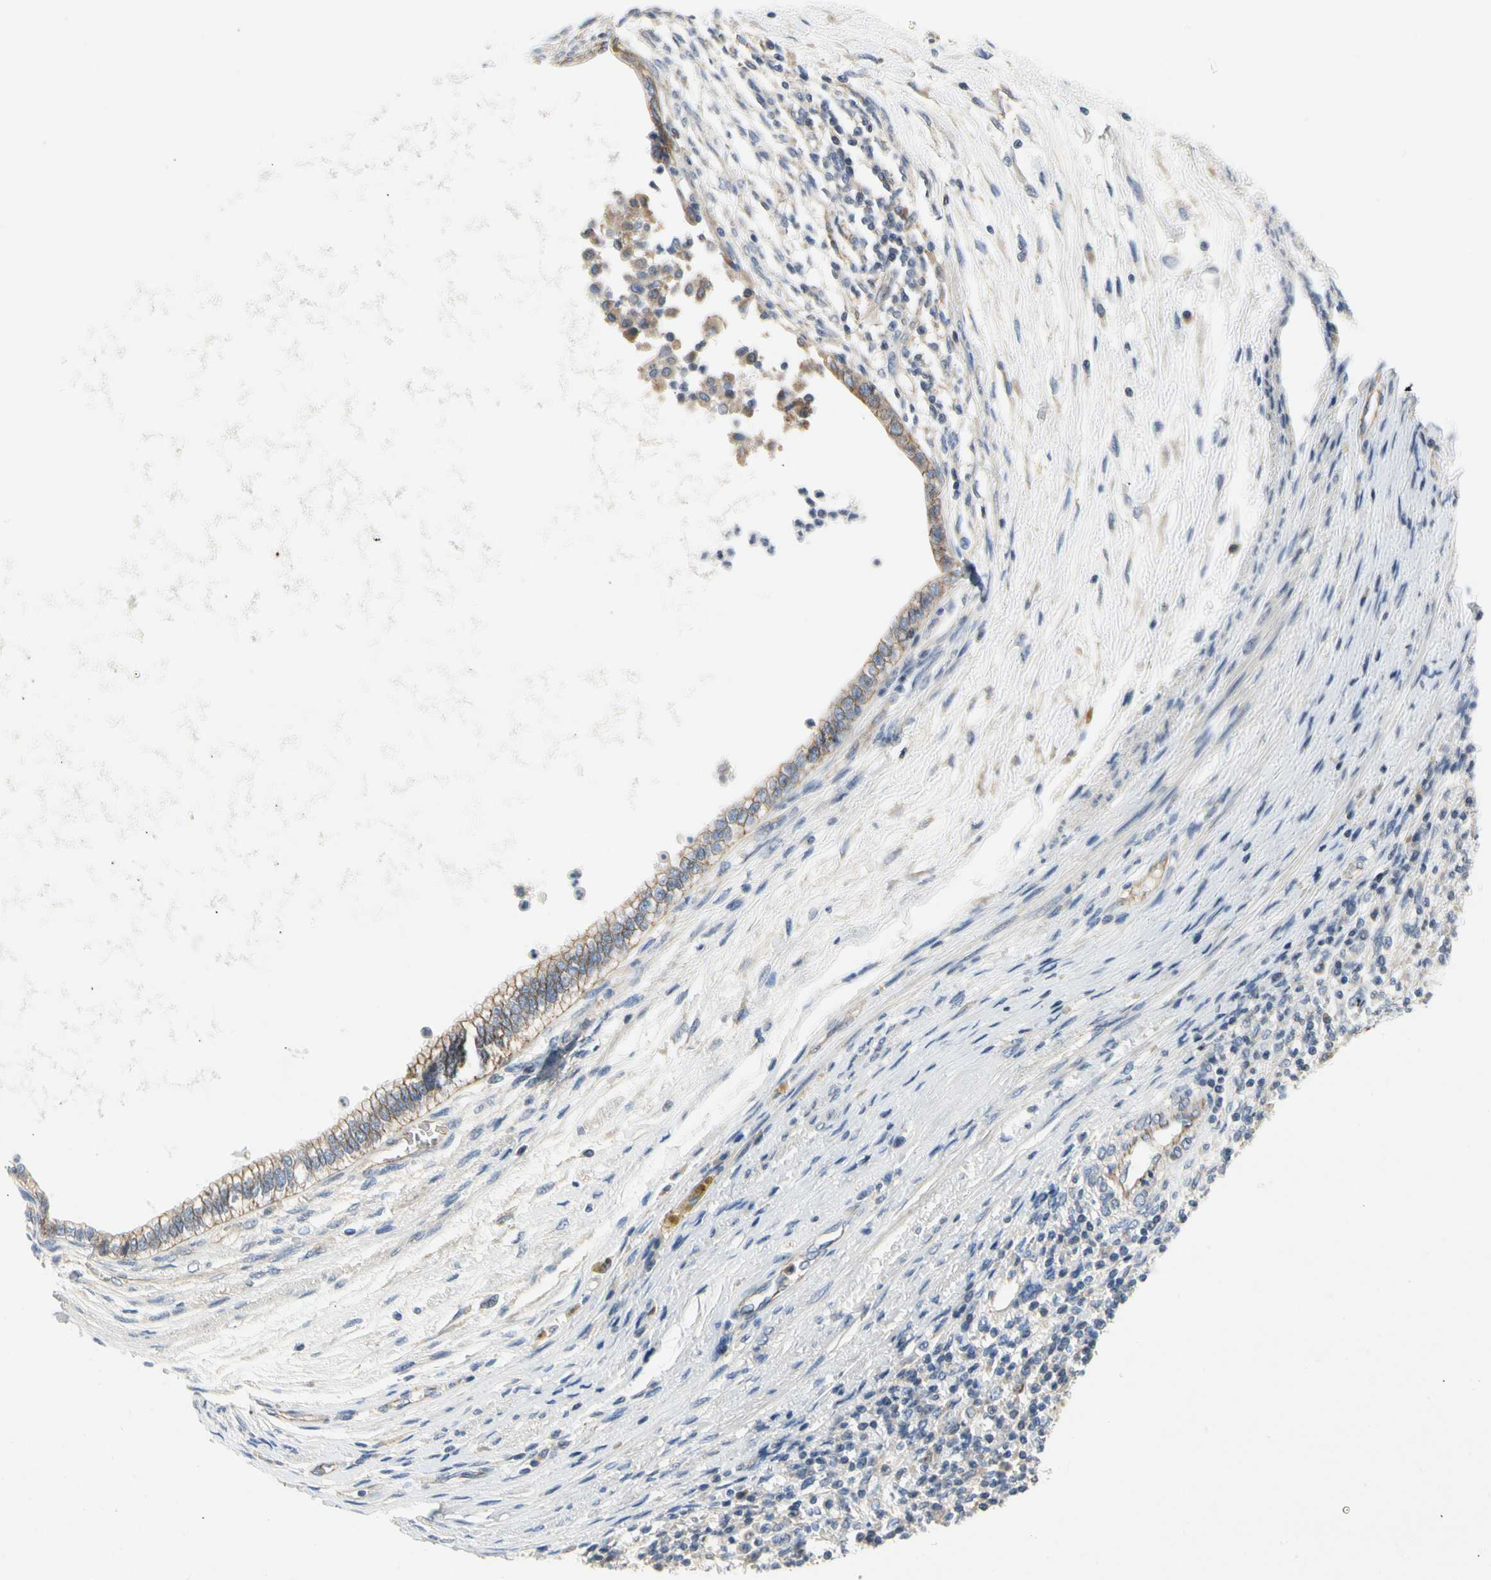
{"staining": {"intensity": "moderate", "quantity": "25%-75%", "location": "cytoplasmic/membranous"}, "tissue": "testis cancer", "cell_type": "Tumor cells", "image_type": "cancer", "snomed": [{"axis": "morphology", "description": "Carcinoma, Embryonal, NOS"}, {"axis": "topography", "description": "Testis"}], "caption": "A micrograph of embryonal carcinoma (testis) stained for a protein displays moderate cytoplasmic/membranous brown staining in tumor cells.", "gene": "LGR6", "patient": {"sex": "male", "age": 26}}